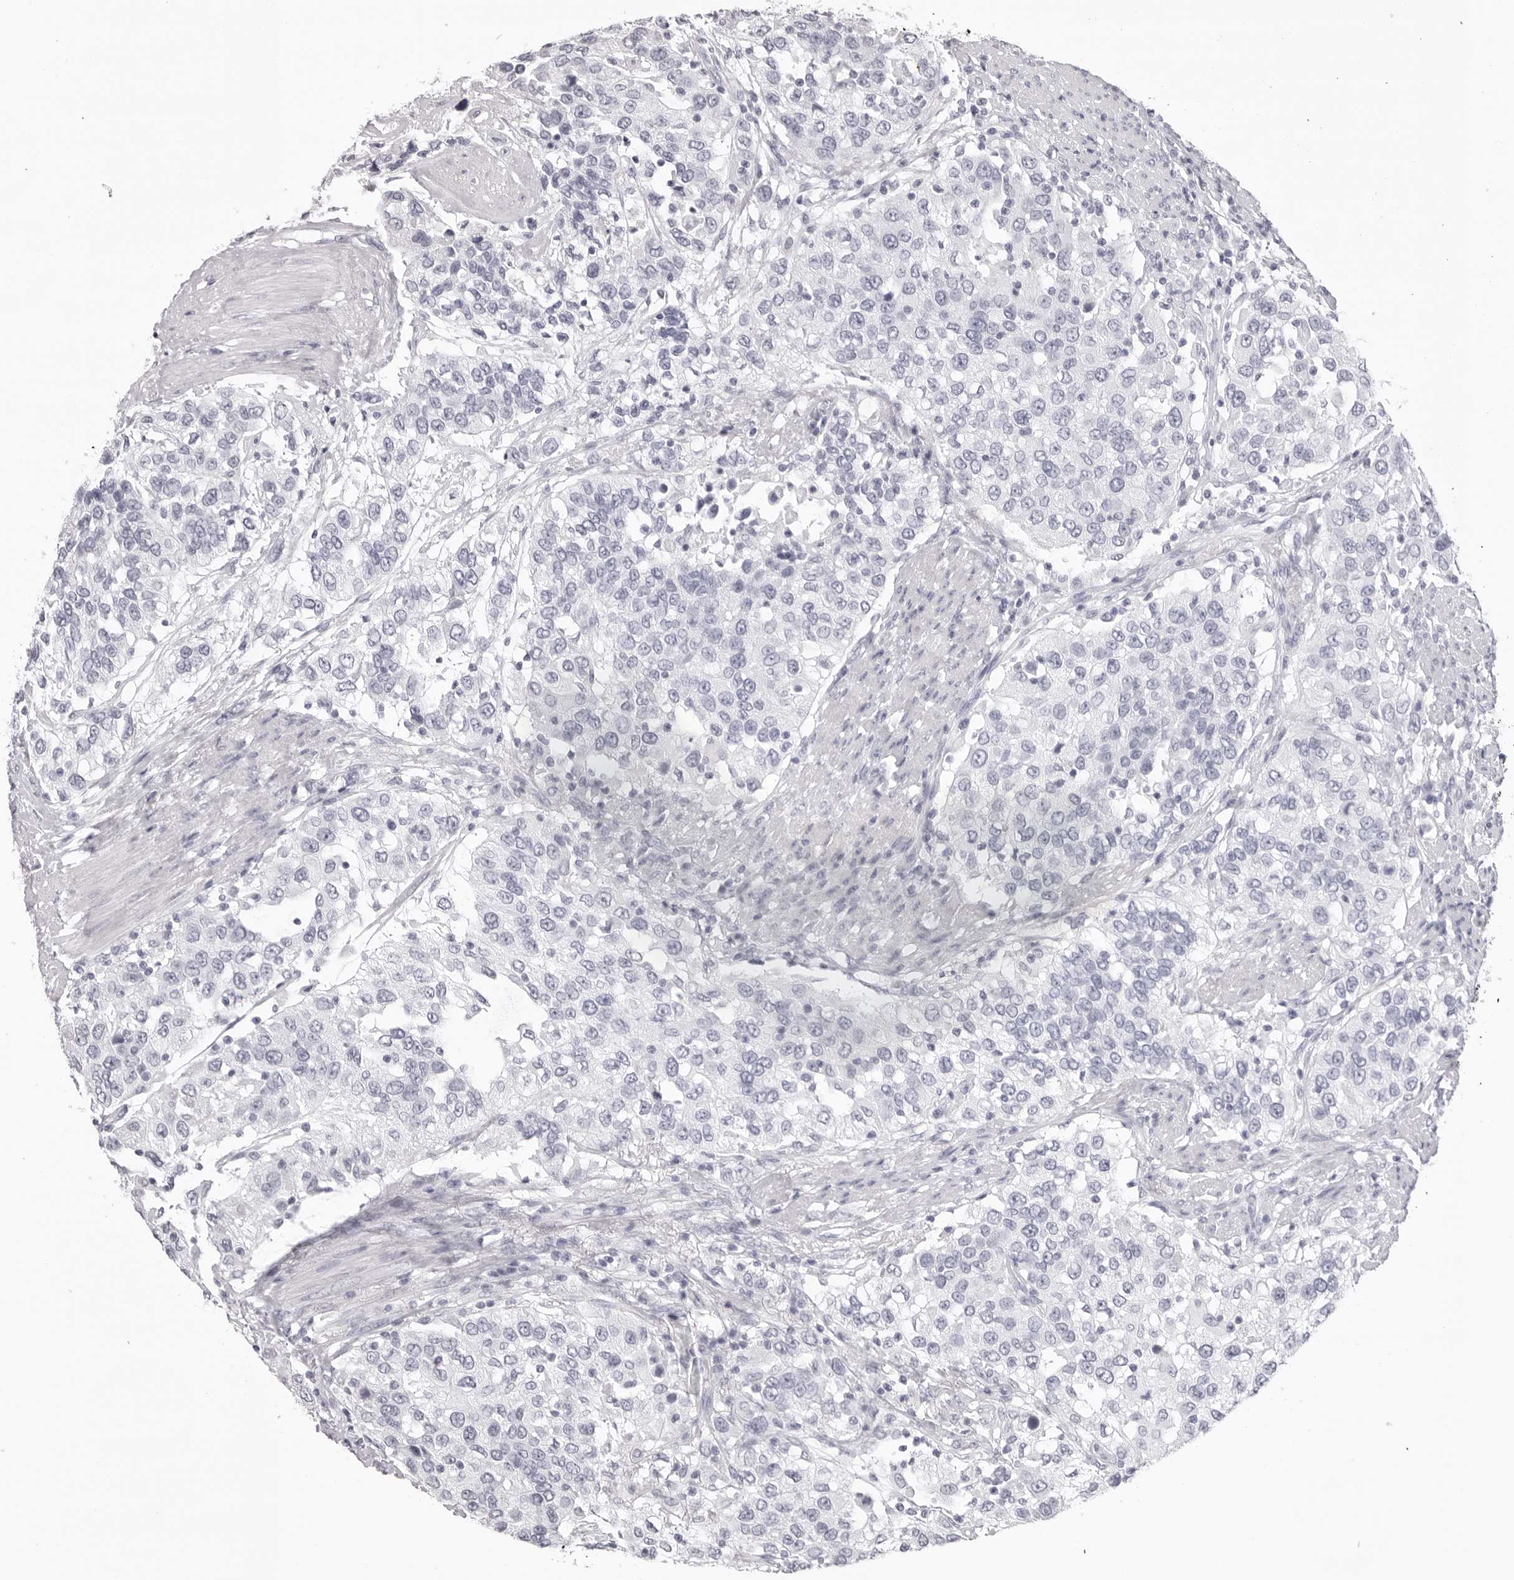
{"staining": {"intensity": "negative", "quantity": "none", "location": "none"}, "tissue": "urothelial cancer", "cell_type": "Tumor cells", "image_type": "cancer", "snomed": [{"axis": "morphology", "description": "Urothelial carcinoma, High grade"}, {"axis": "topography", "description": "Urinary bladder"}], "caption": "IHC of human high-grade urothelial carcinoma displays no positivity in tumor cells.", "gene": "CST1", "patient": {"sex": "female", "age": 80}}